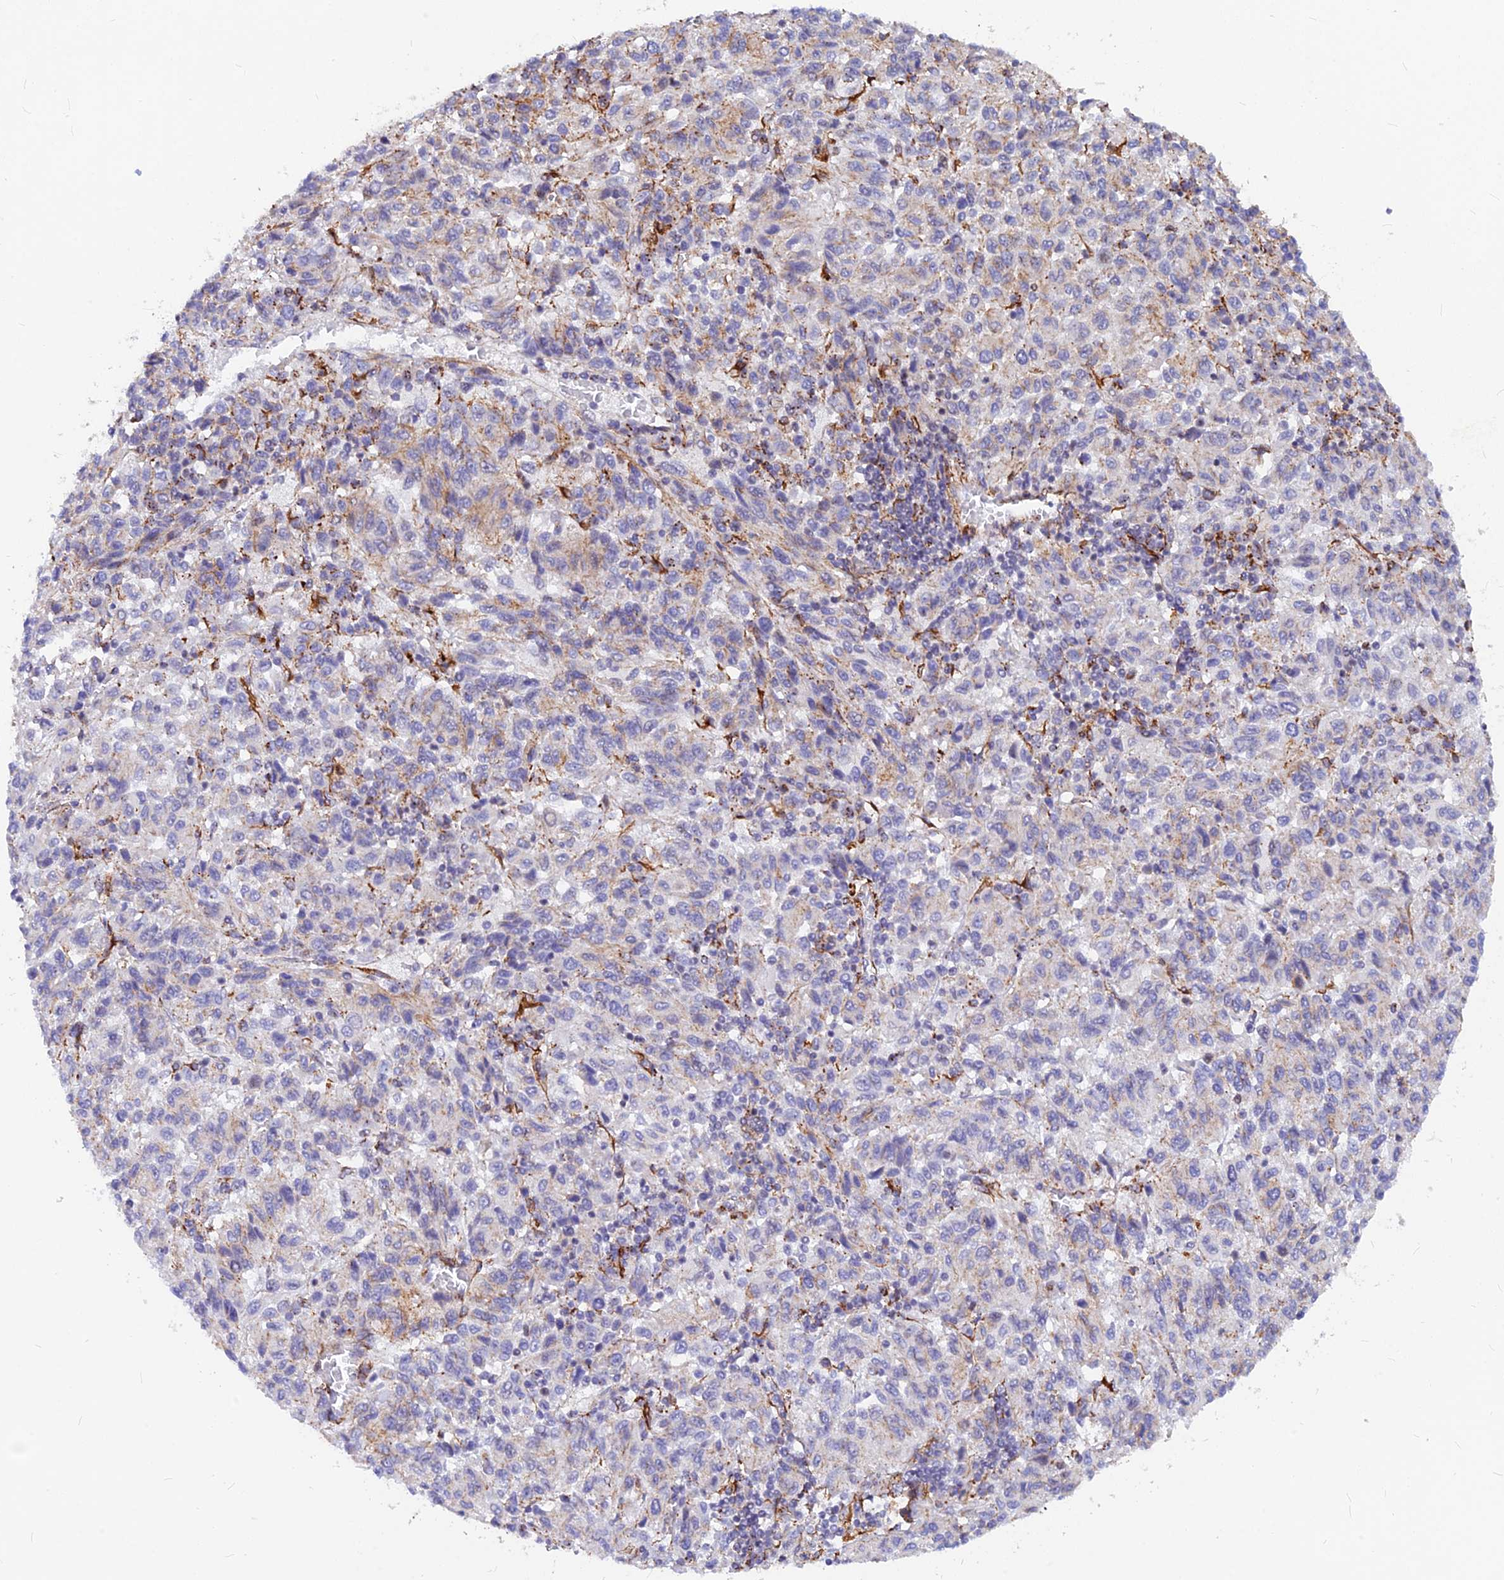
{"staining": {"intensity": "negative", "quantity": "none", "location": "none"}, "tissue": "melanoma", "cell_type": "Tumor cells", "image_type": "cancer", "snomed": [{"axis": "morphology", "description": "Malignant melanoma, Metastatic site"}, {"axis": "topography", "description": "Lung"}], "caption": "DAB immunohistochemical staining of malignant melanoma (metastatic site) reveals no significant expression in tumor cells.", "gene": "VSTM2L", "patient": {"sex": "male", "age": 64}}